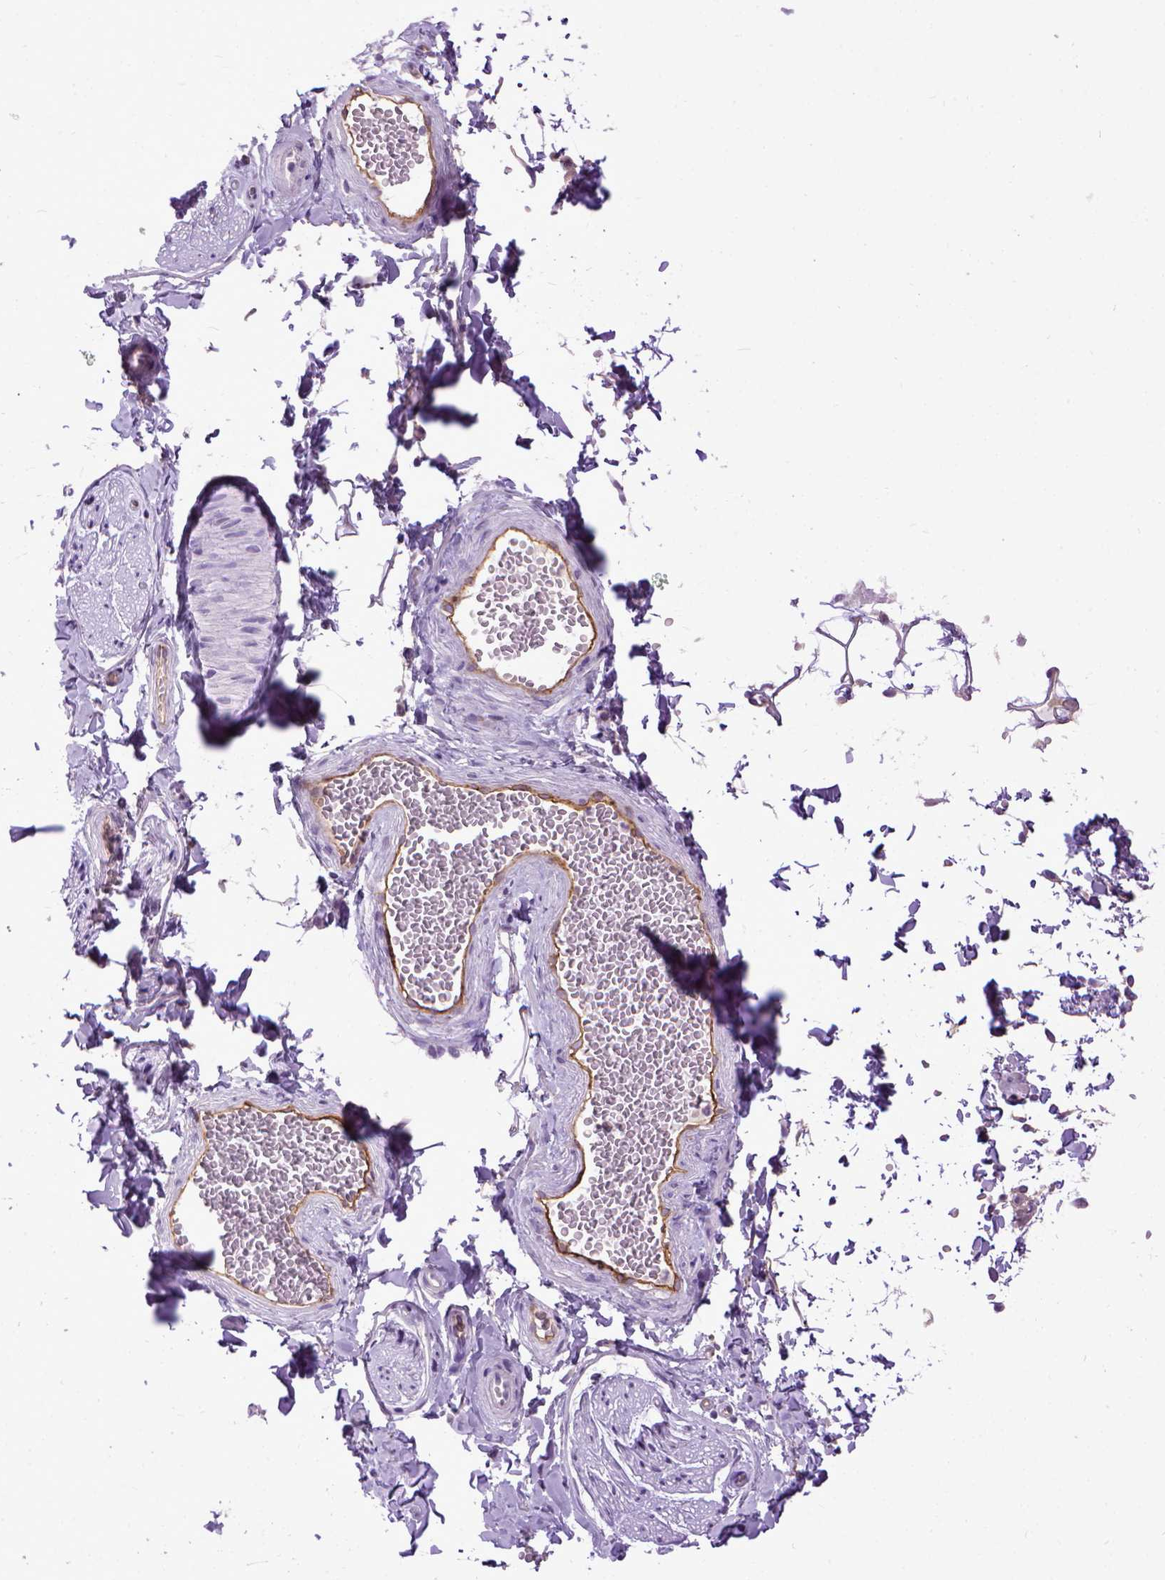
{"staining": {"intensity": "negative", "quantity": "none", "location": "none"}, "tissue": "adipose tissue", "cell_type": "Adipocytes", "image_type": "normal", "snomed": [{"axis": "morphology", "description": "Normal tissue, NOS"}, {"axis": "topography", "description": "Smooth muscle"}, {"axis": "topography", "description": "Peripheral nerve tissue"}], "caption": "High power microscopy photomicrograph of an IHC photomicrograph of unremarkable adipose tissue, revealing no significant expression in adipocytes.", "gene": "ENG", "patient": {"sex": "male", "age": 22}}